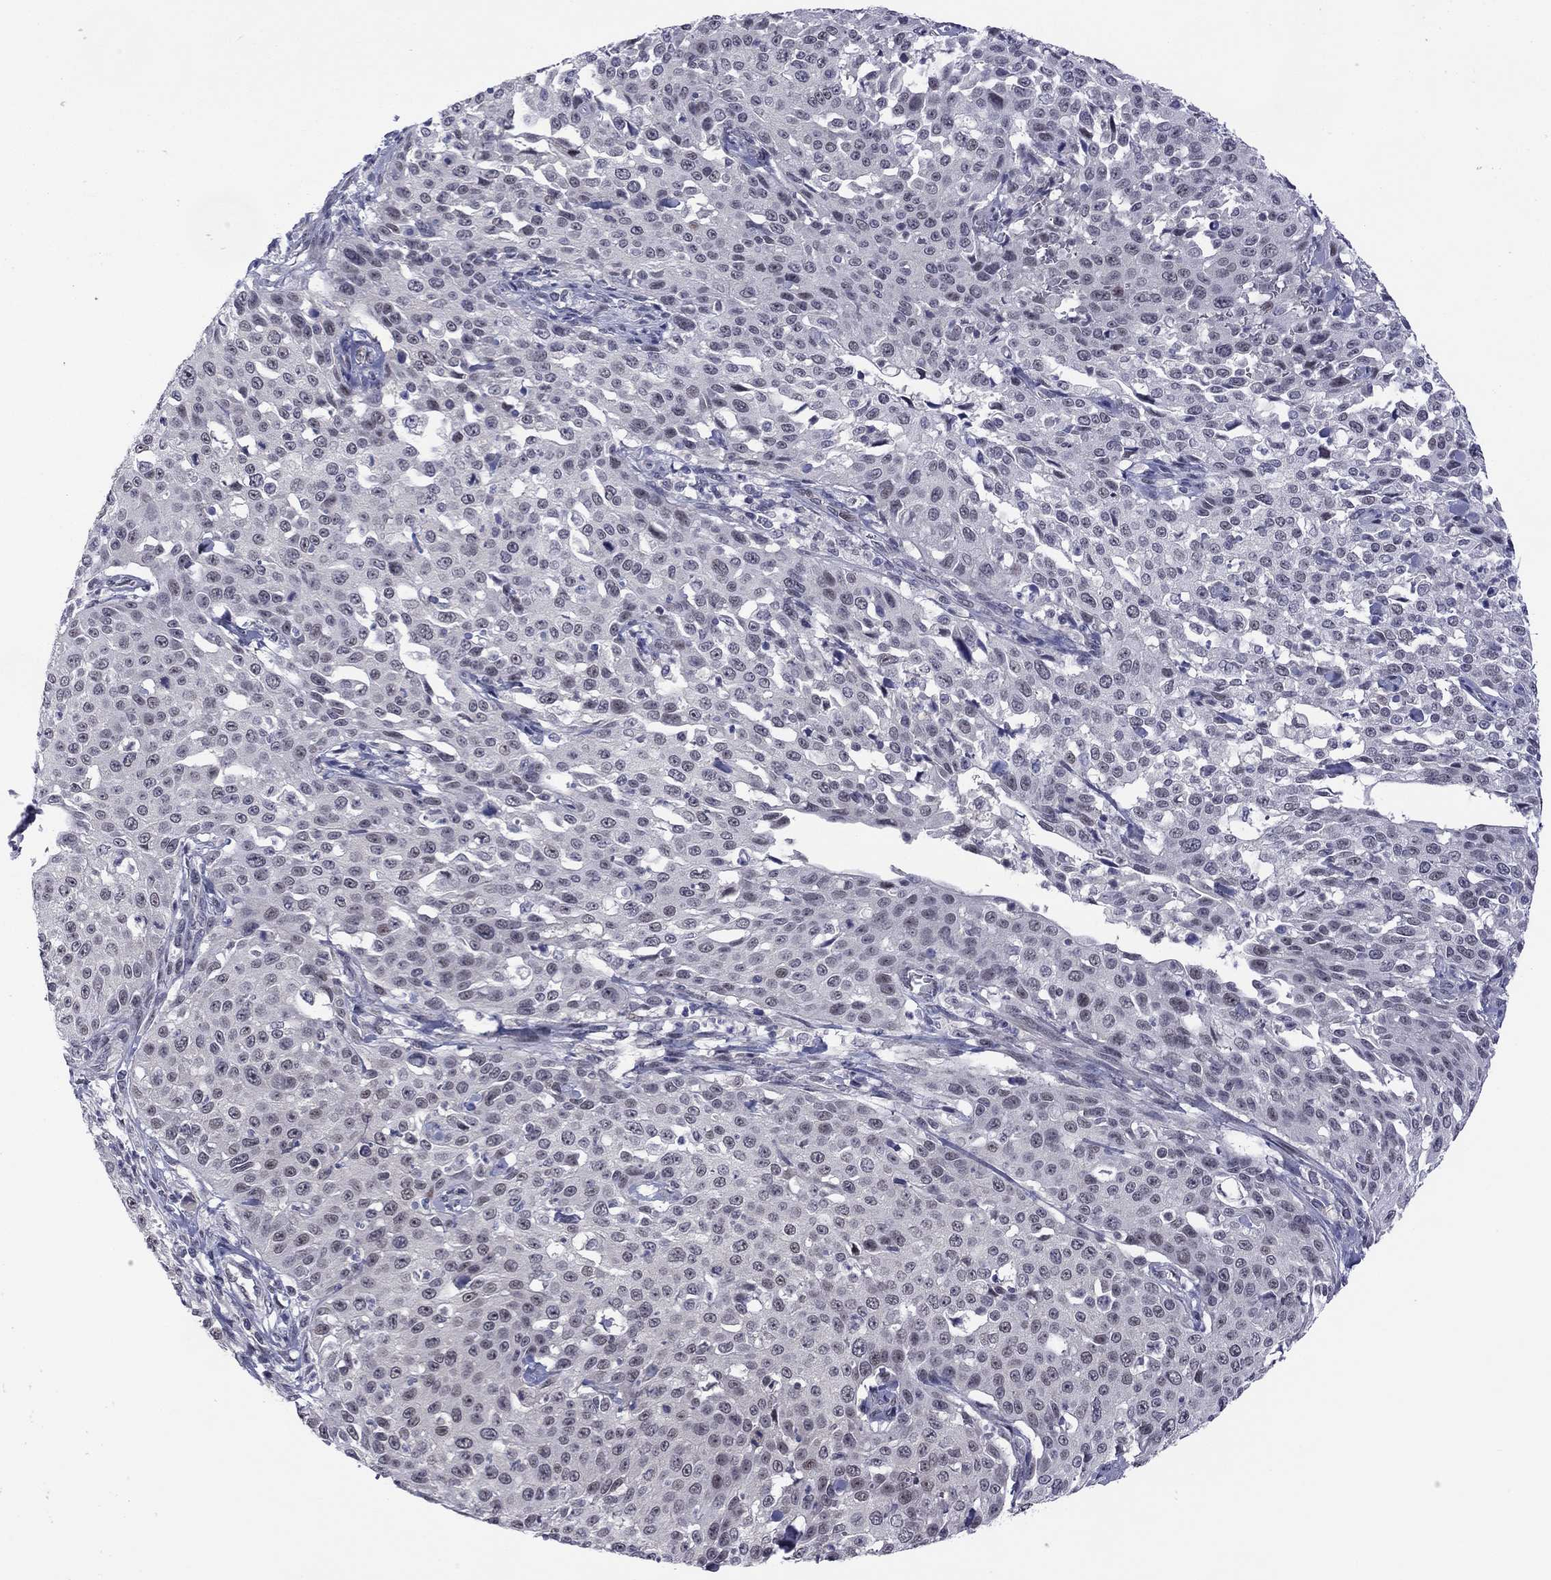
{"staining": {"intensity": "negative", "quantity": "none", "location": "none"}, "tissue": "cervical cancer", "cell_type": "Tumor cells", "image_type": "cancer", "snomed": [{"axis": "morphology", "description": "Squamous cell carcinoma, NOS"}, {"axis": "topography", "description": "Cervix"}], "caption": "Human cervical cancer stained for a protein using immunohistochemistry exhibits no expression in tumor cells.", "gene": "POU5F2", "patient": {"sex": "female", "age": 26}}